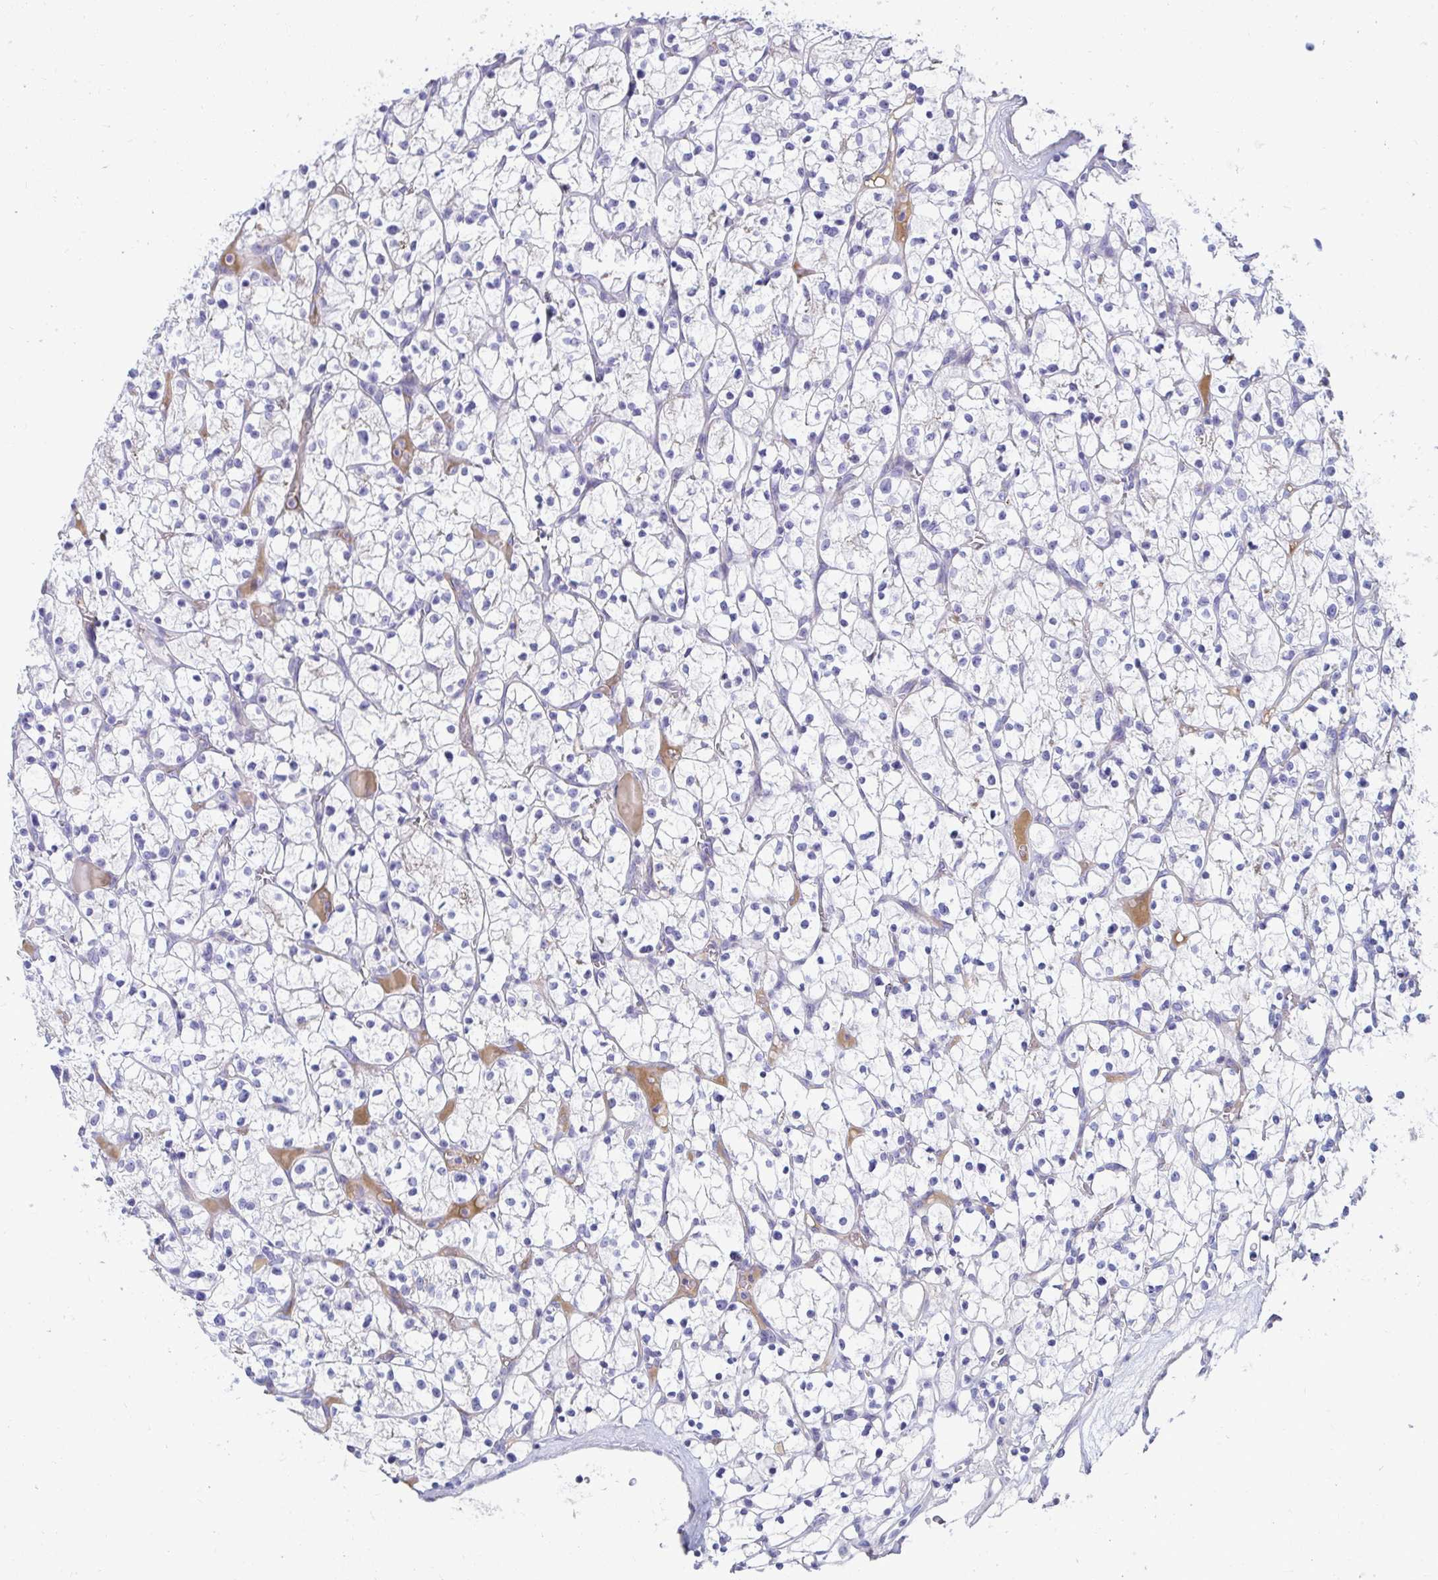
{"staining": {"intensity": "negative", "quantity": "none", "location": "none"}, "tissue": "renal cancer", "cell_type": "Tumor cells", "image_type": "cancer", "snomed": [{"axis": "morphology", "description": "Adenocarcinoma, NOS"}, {"axis": "topography", "description": "Kidney"}], "caption": "Immunohistochemistry photomicrograph of adenocarcinoma (renal) stained for a protein (brown), which exhibits no positivity in tumor cells.", "gene": "C4orf17", "patient": {"sex": "female", "age": 64}}